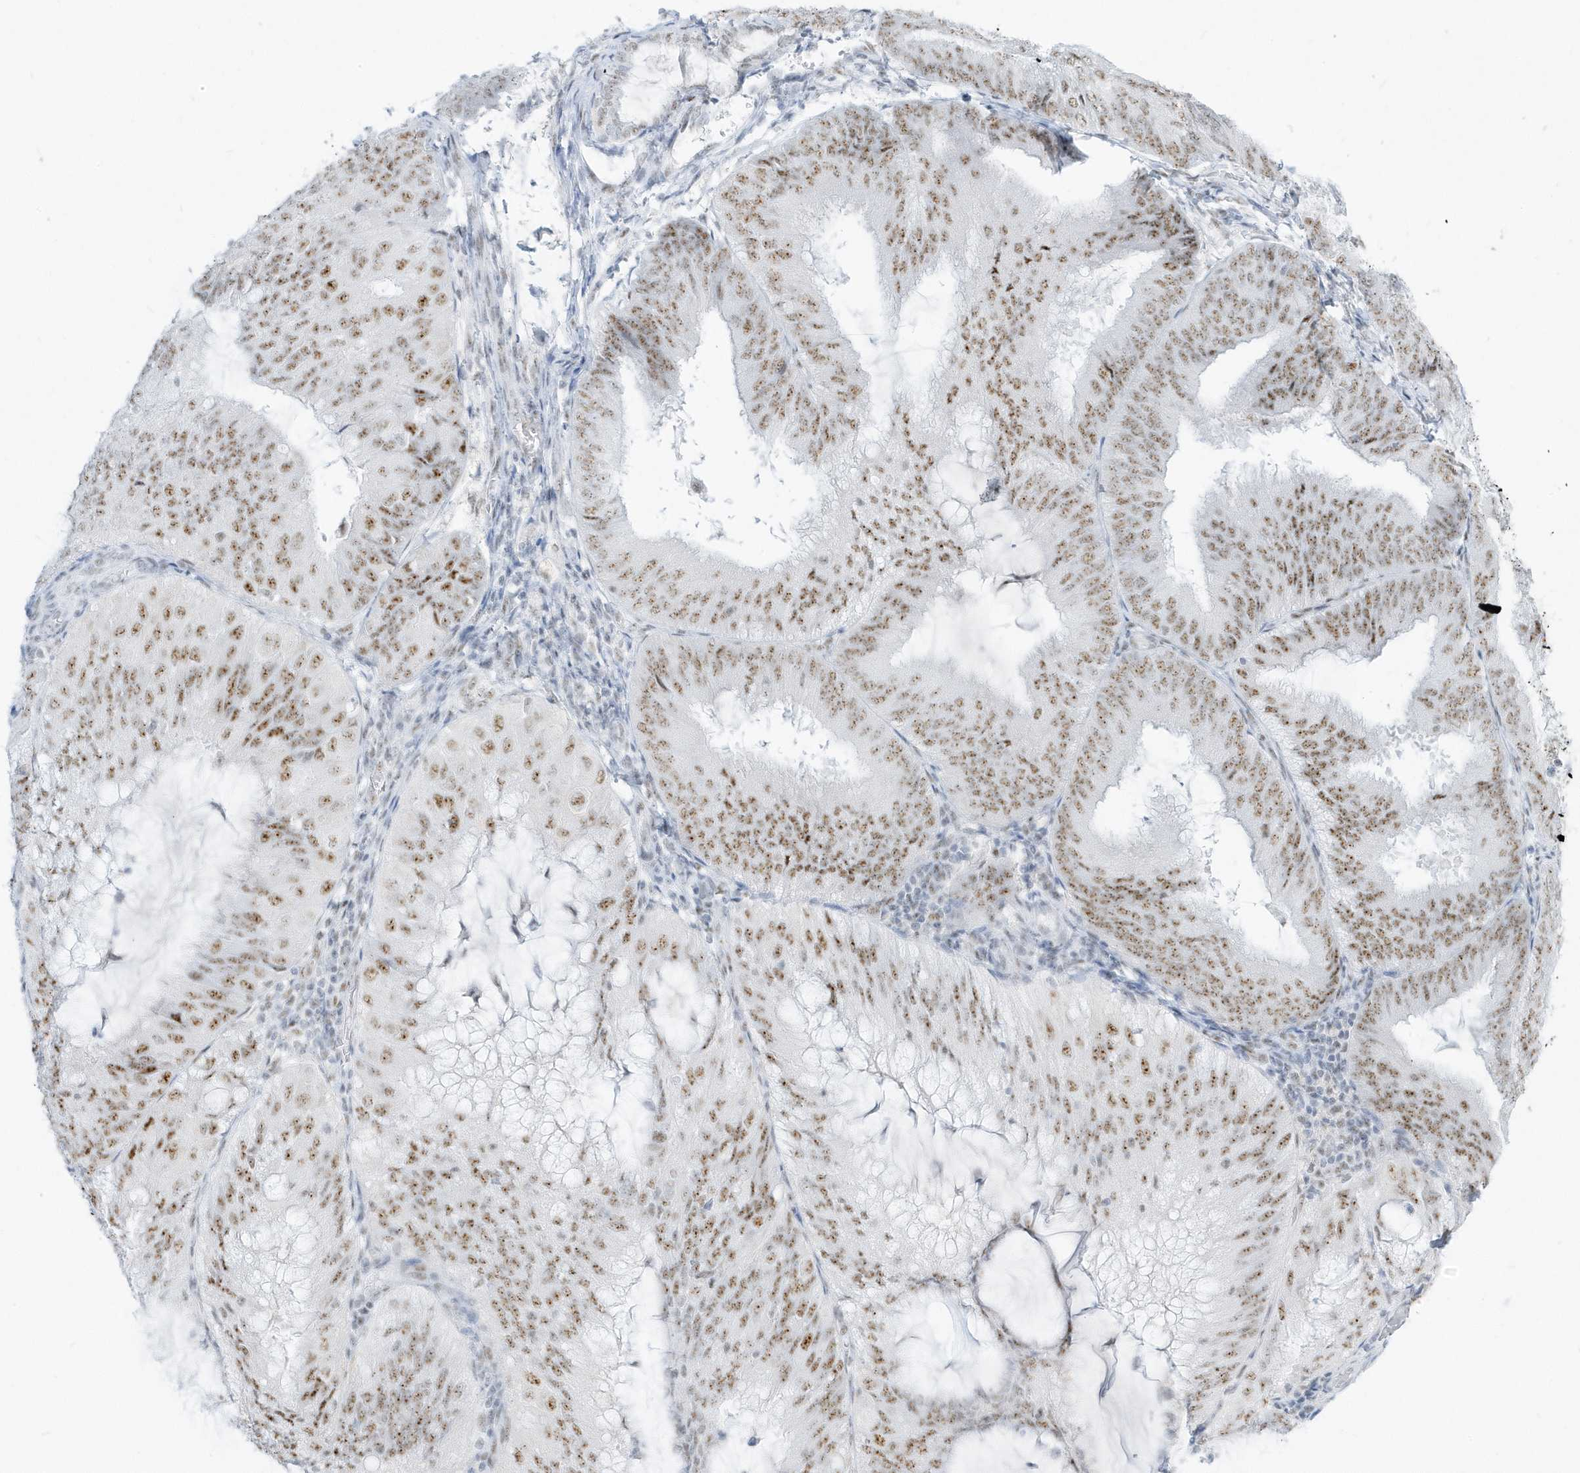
{"staining": {"intensity": "moderate", "quantity": ">75%", "location": "nuclear"}, "tissue": "endometrial cancer", "cell_type": "Tumor cells", "image_type": "cancer", "snomed": [{"axis": "morphology", "description": "Adenocarcinoma, NOS"}, {"axis": "topography", "description": "Endometrium"}], "caption": "There is medium levels of moderate nuclear positivity in tumor cells of endometrial adenocarcinoma, as demonstrated by immunohistochemical staining (brown color).", "gene": "PLEKHN1", "patient": {"sex": "female", "age": 81}}